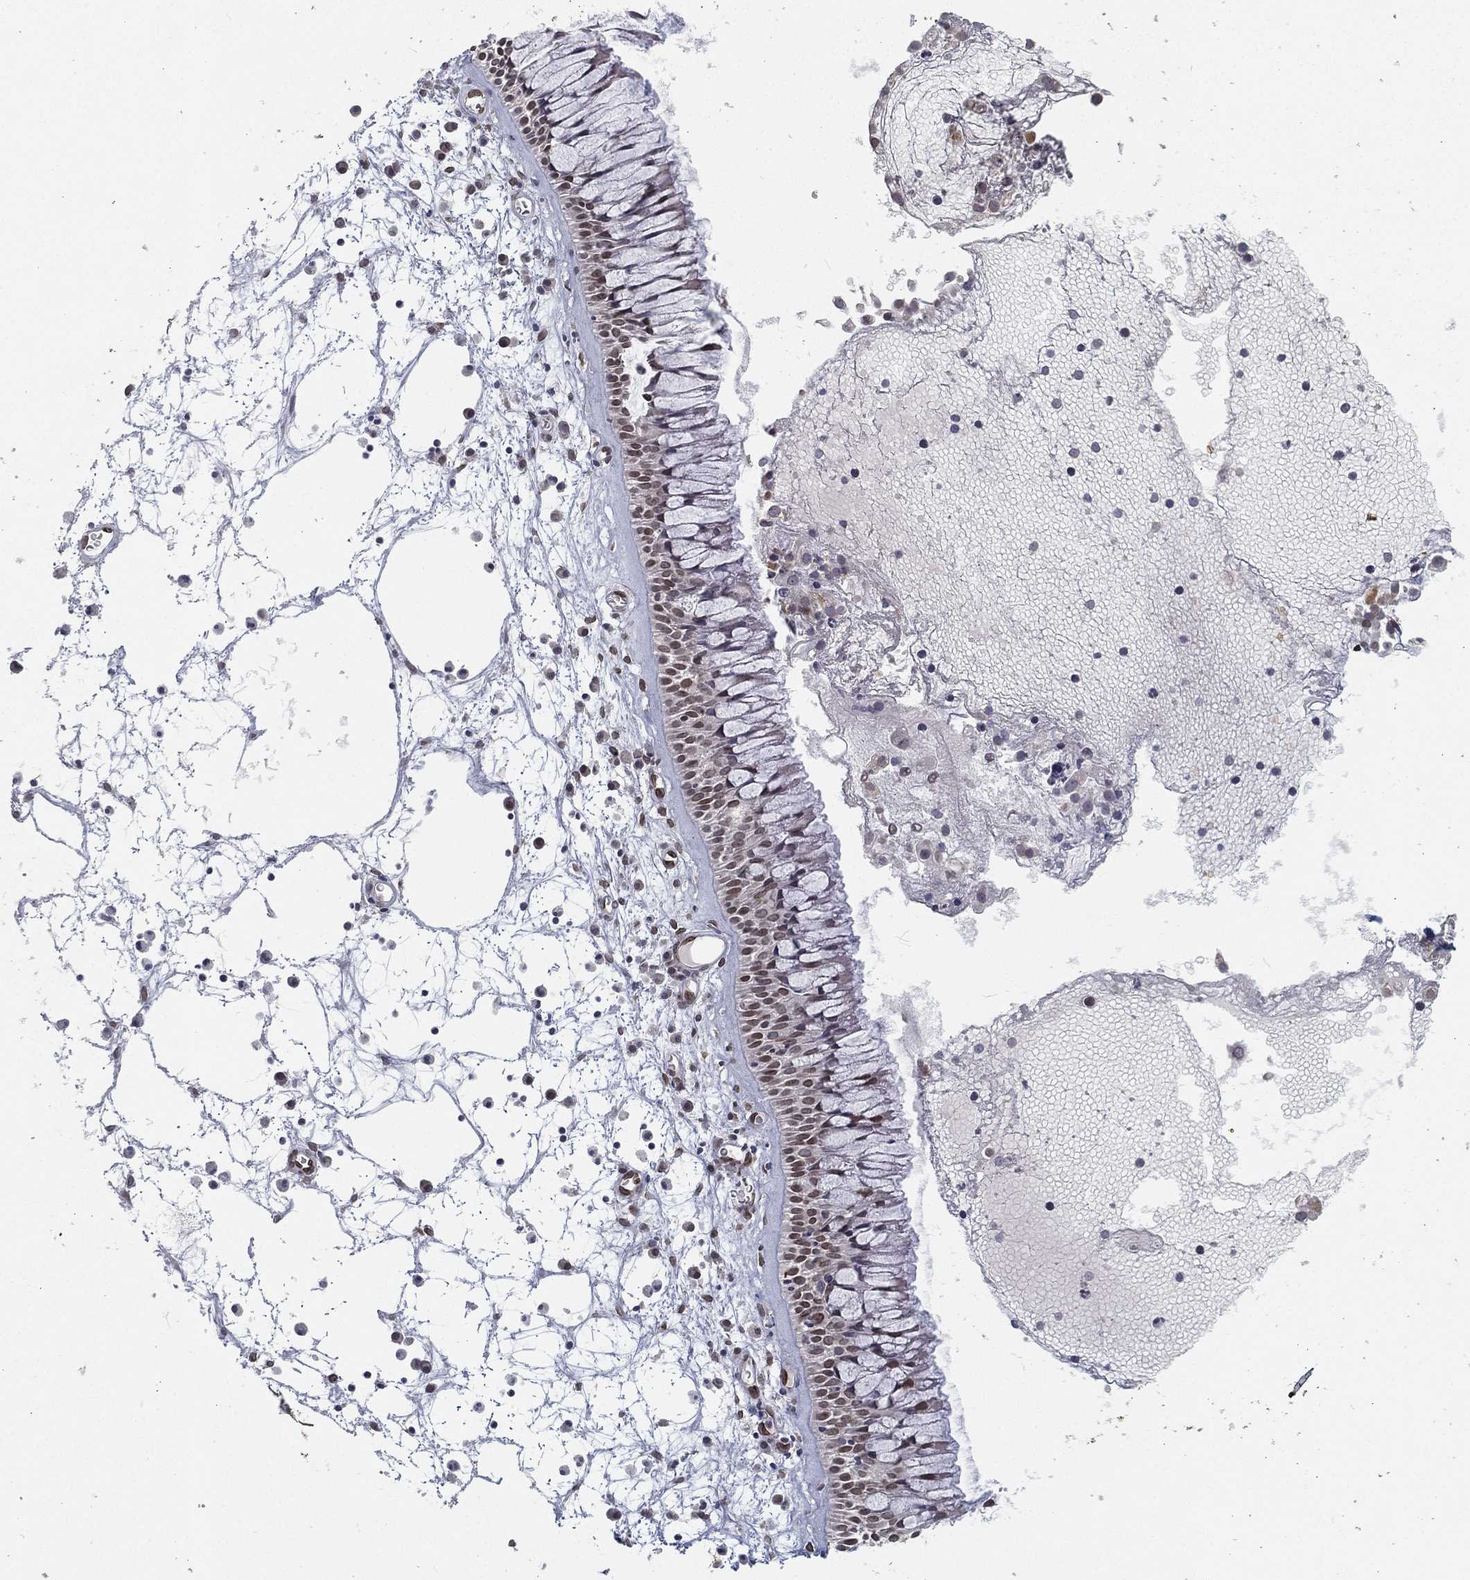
{"staining": {"intensity": "strong", "quantity": ">75%", "location": "cytoplasmic/membranous,nuclear"}, "tissue": "nasopharynx", "cell_type": "Respiratory epithelial cells", "image_type": "normal", "snomed": [{"axis": "morphology", "description": "Normal tissue, NOS"}, {"axis": "topography", "description": "Nasopharynx"}], "caption": "Nasopharynx stained with DAB IHC demonstrates high levels of strong cytoplasmic/membranous,nuclear expression in about >75% of respiratory epithelial cells.", "gene": "PALB2", "patient": {"sex": "male", "age": 69}}